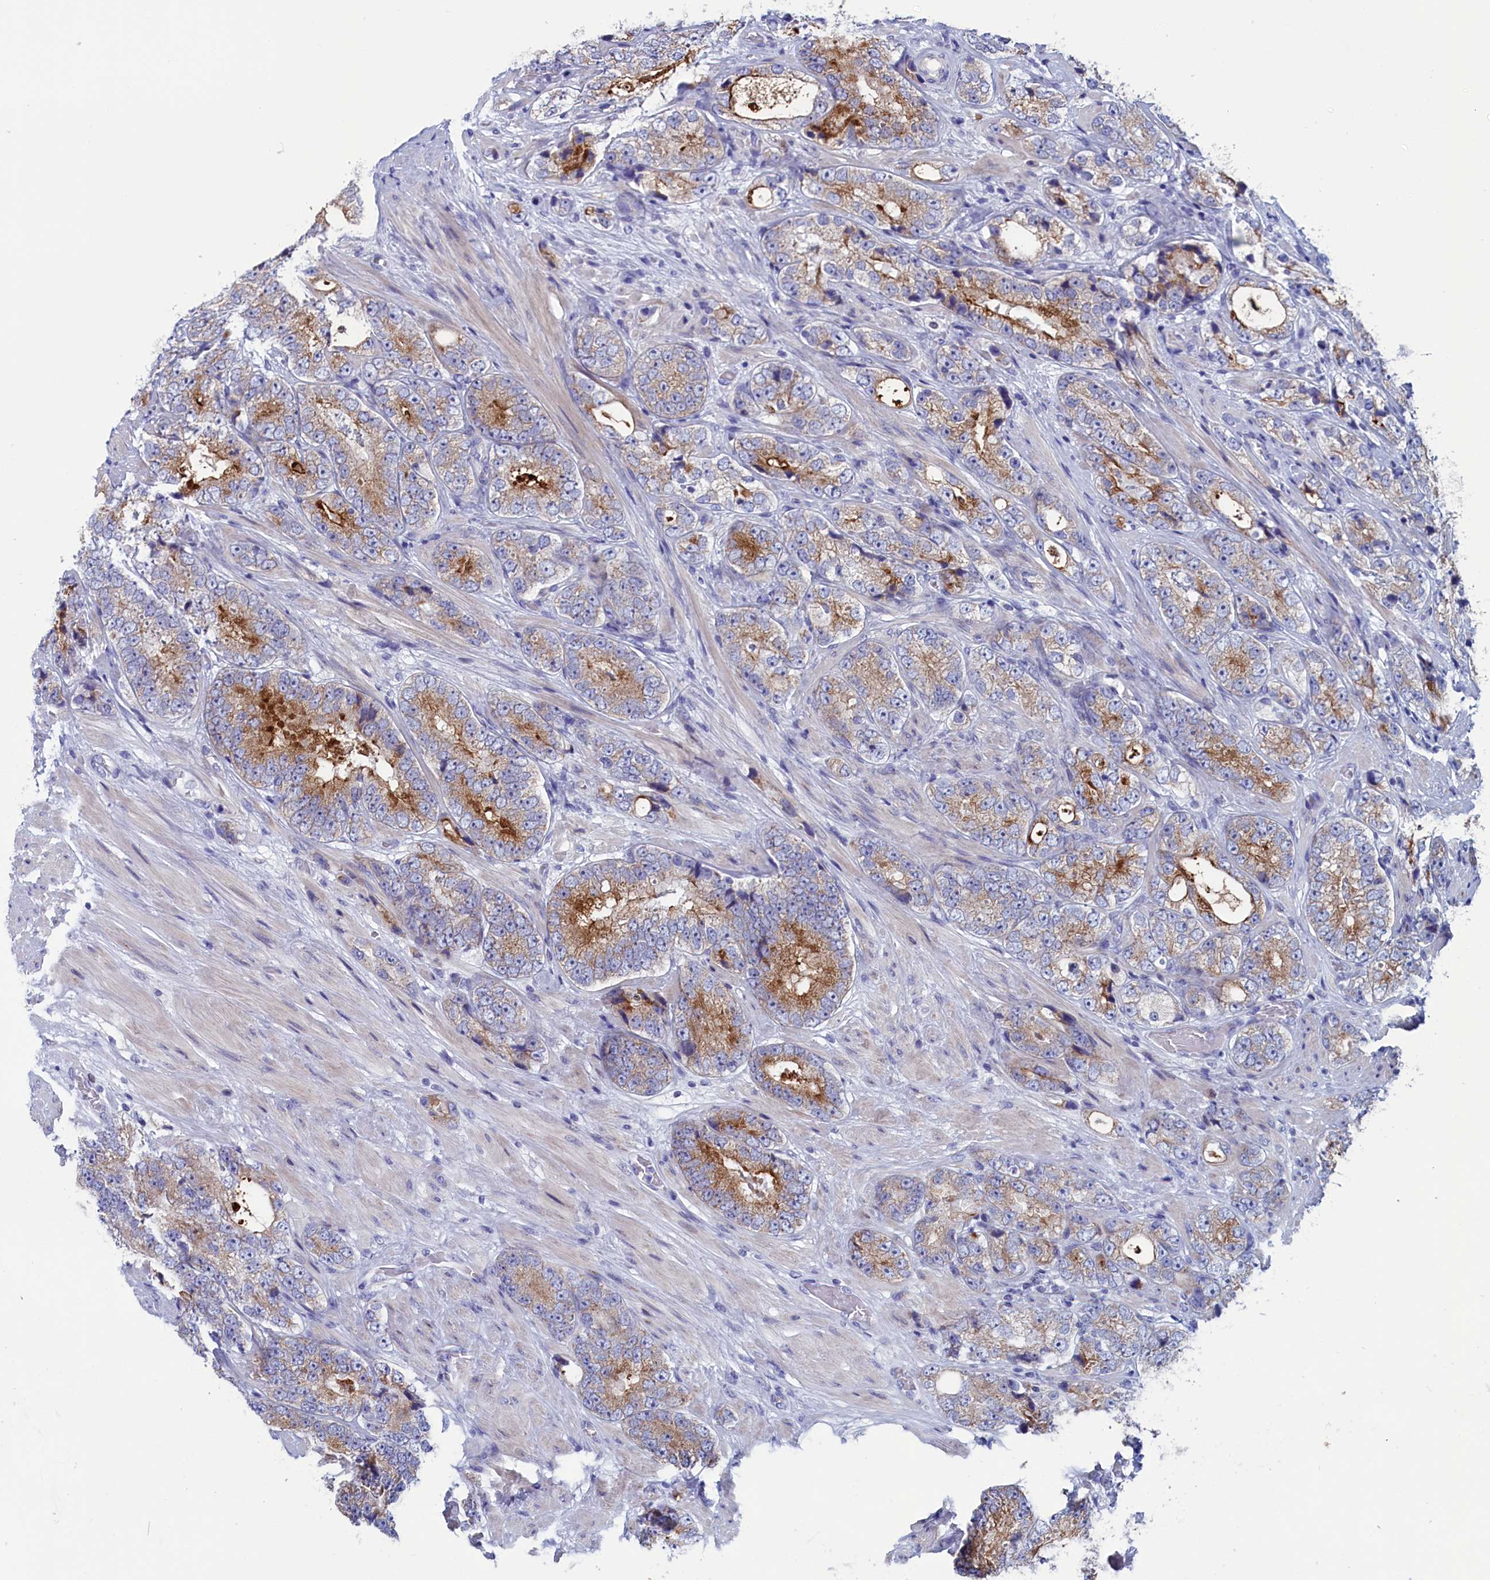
{"staining": {"intensity": "moderate", "quantity": "25%-75%", "location": "cytoplasmic/membranous"}, "tissue": "prostate cancer", "cell_type": "Tumor cells", "image_type": "cancer", "snomed": [{"axis": "morphology", "description": "Adenocarcinoma, High grade"}, {"axis": "topography", "description": "Prostate"}], "caption": "Immunohistochemical staining of human prostate cancer (high-grade adenocarcinoma) reveals moderate cytoplasmic/membranous protein expression in about 25%-75% of tumor cells. (brown staining indicates protein expression, while blue staining denotes nuclei).", "gene": "NIBAN3", "patient": {"sex": "male", "age": 56}}